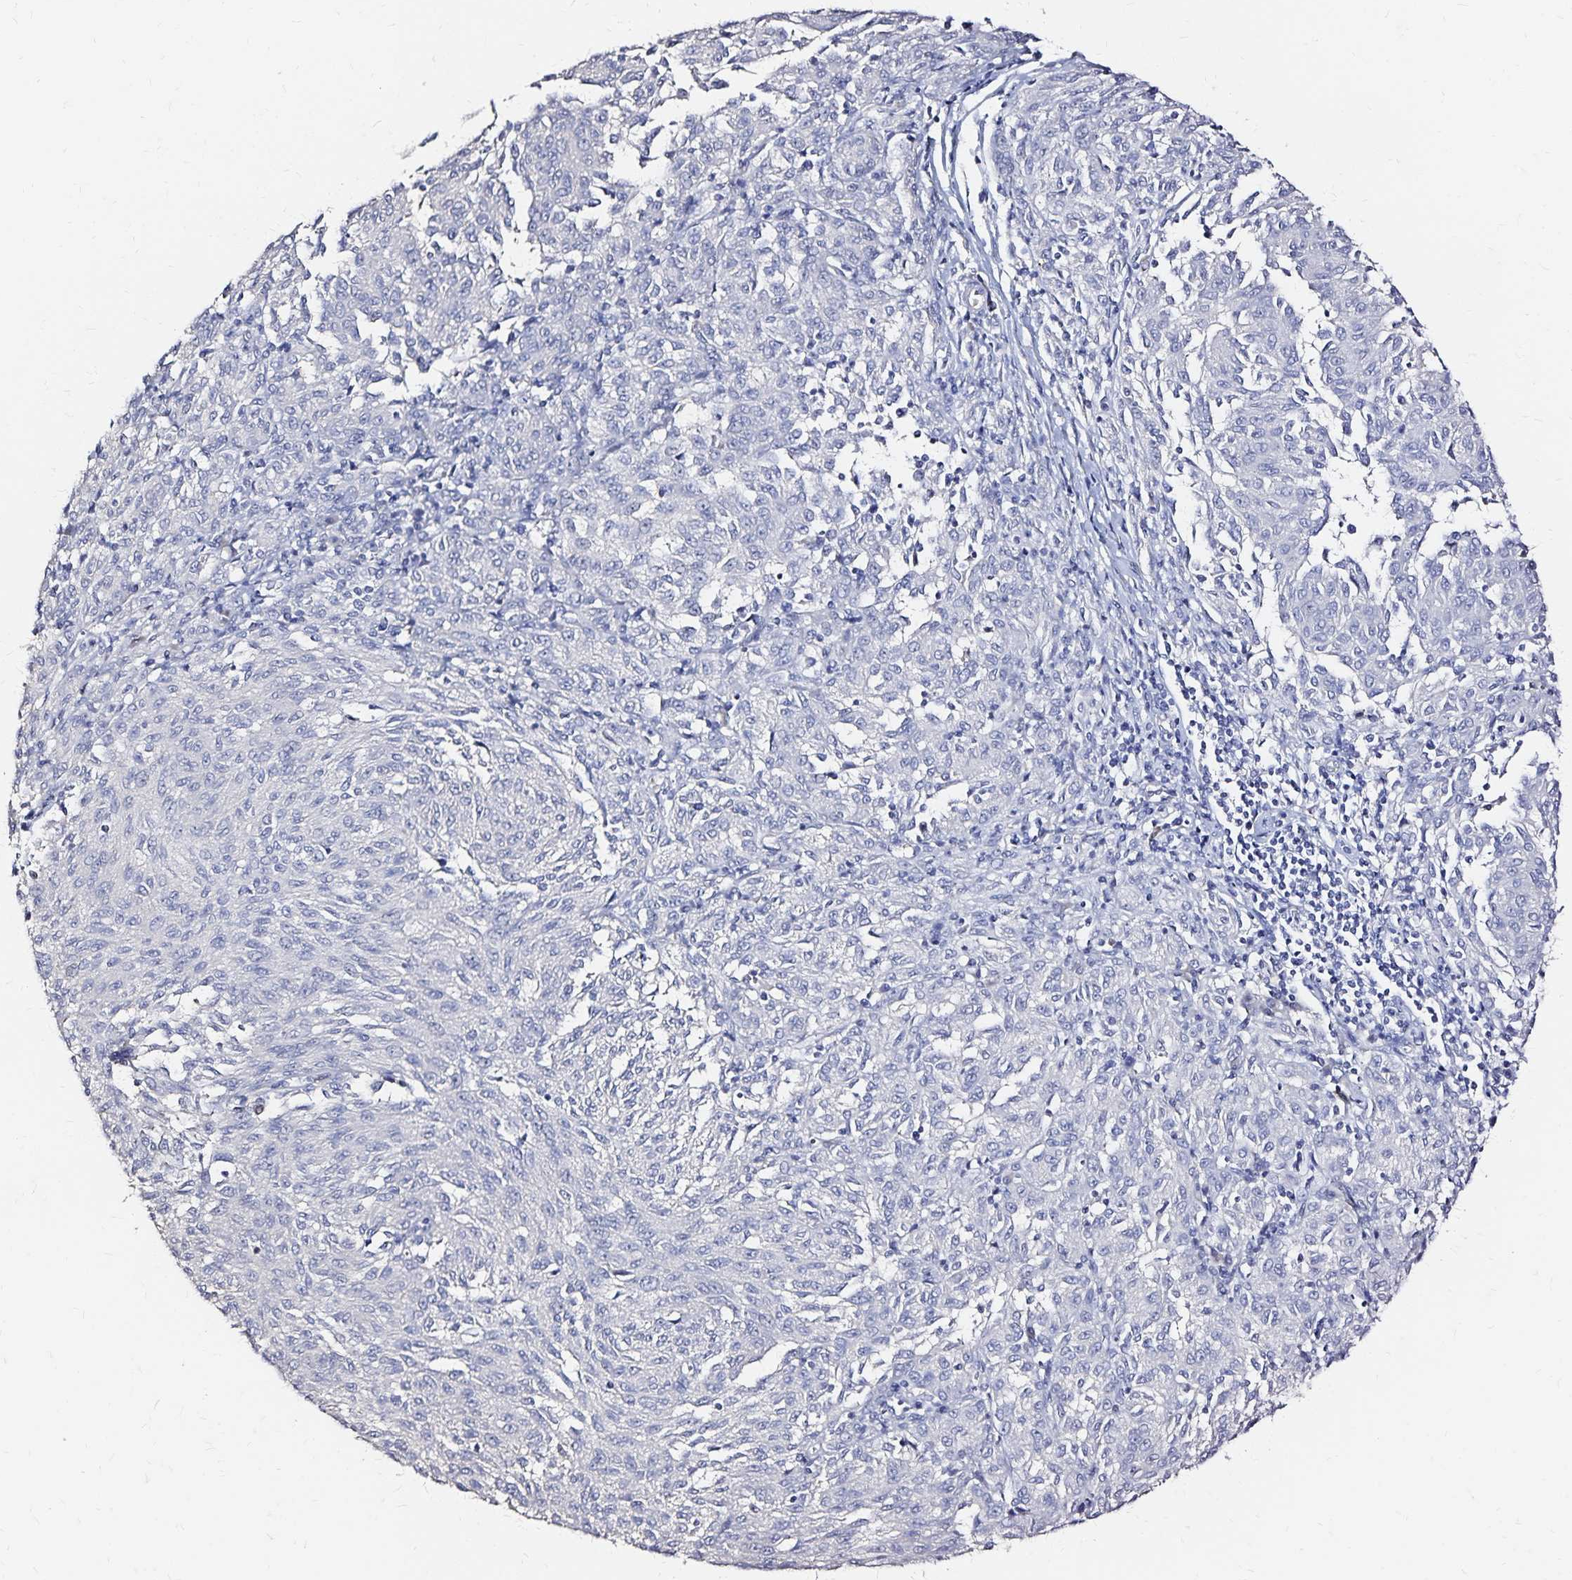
{"staining": {"intensity": "negative", "quantity": "none", "location": "none"}, "tissue": "melanoma", "cell_type": "Tumor cells", "image_type": "cancer", "snomed": [{"axis": "morphology", "description": "Malignant melanoma, NOS"}, {"axis": "topography", "description": "Skin"}], "caption": "The histopathology image demonstrates no staining of tumor cells in malignant melanoma.", "gene": "SLC5A1", "patient": {"sex": "female", "age": 72}}